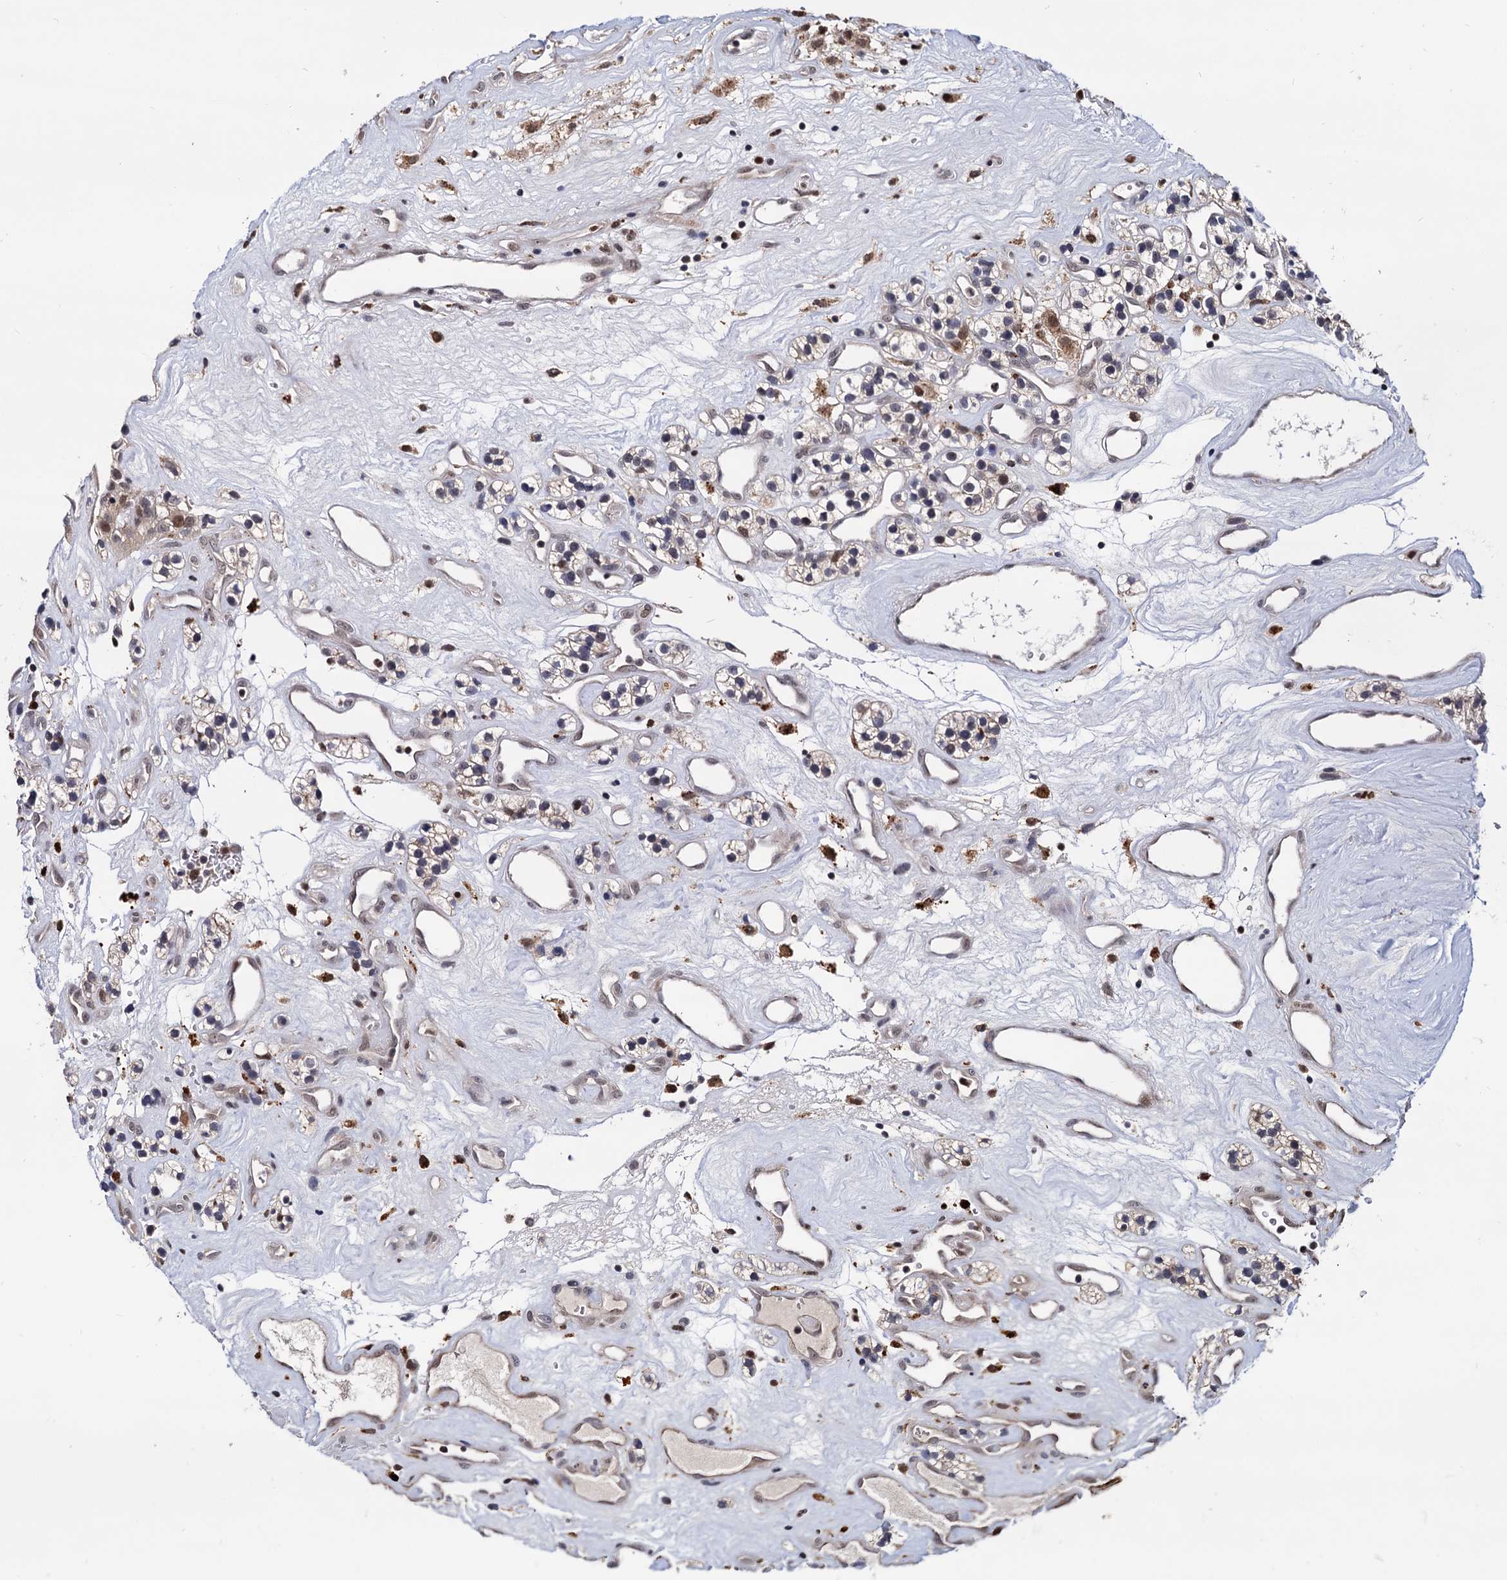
{"staining": {"intensity": "negative", "quantity": "none", "location": "none"}, "tissue": "renal cancer", "cell_type": "Tumor cells", "image_type": "cancer", "snomed": [{"axis": "morphology", "description": "Adenocarcinoma, NOS"}, {"axis": "topography", "description": "Kidney"}], "caption": "Immunohistochemistry (IHC) photomicrograph of neoplastic tissue: adenocarcinoma (renal) stained with DAB demonstrates no significant protein positivity in tumor cells.", "gene": "RNASEH2B", "patient": {"sex": "female", "age": 57}}